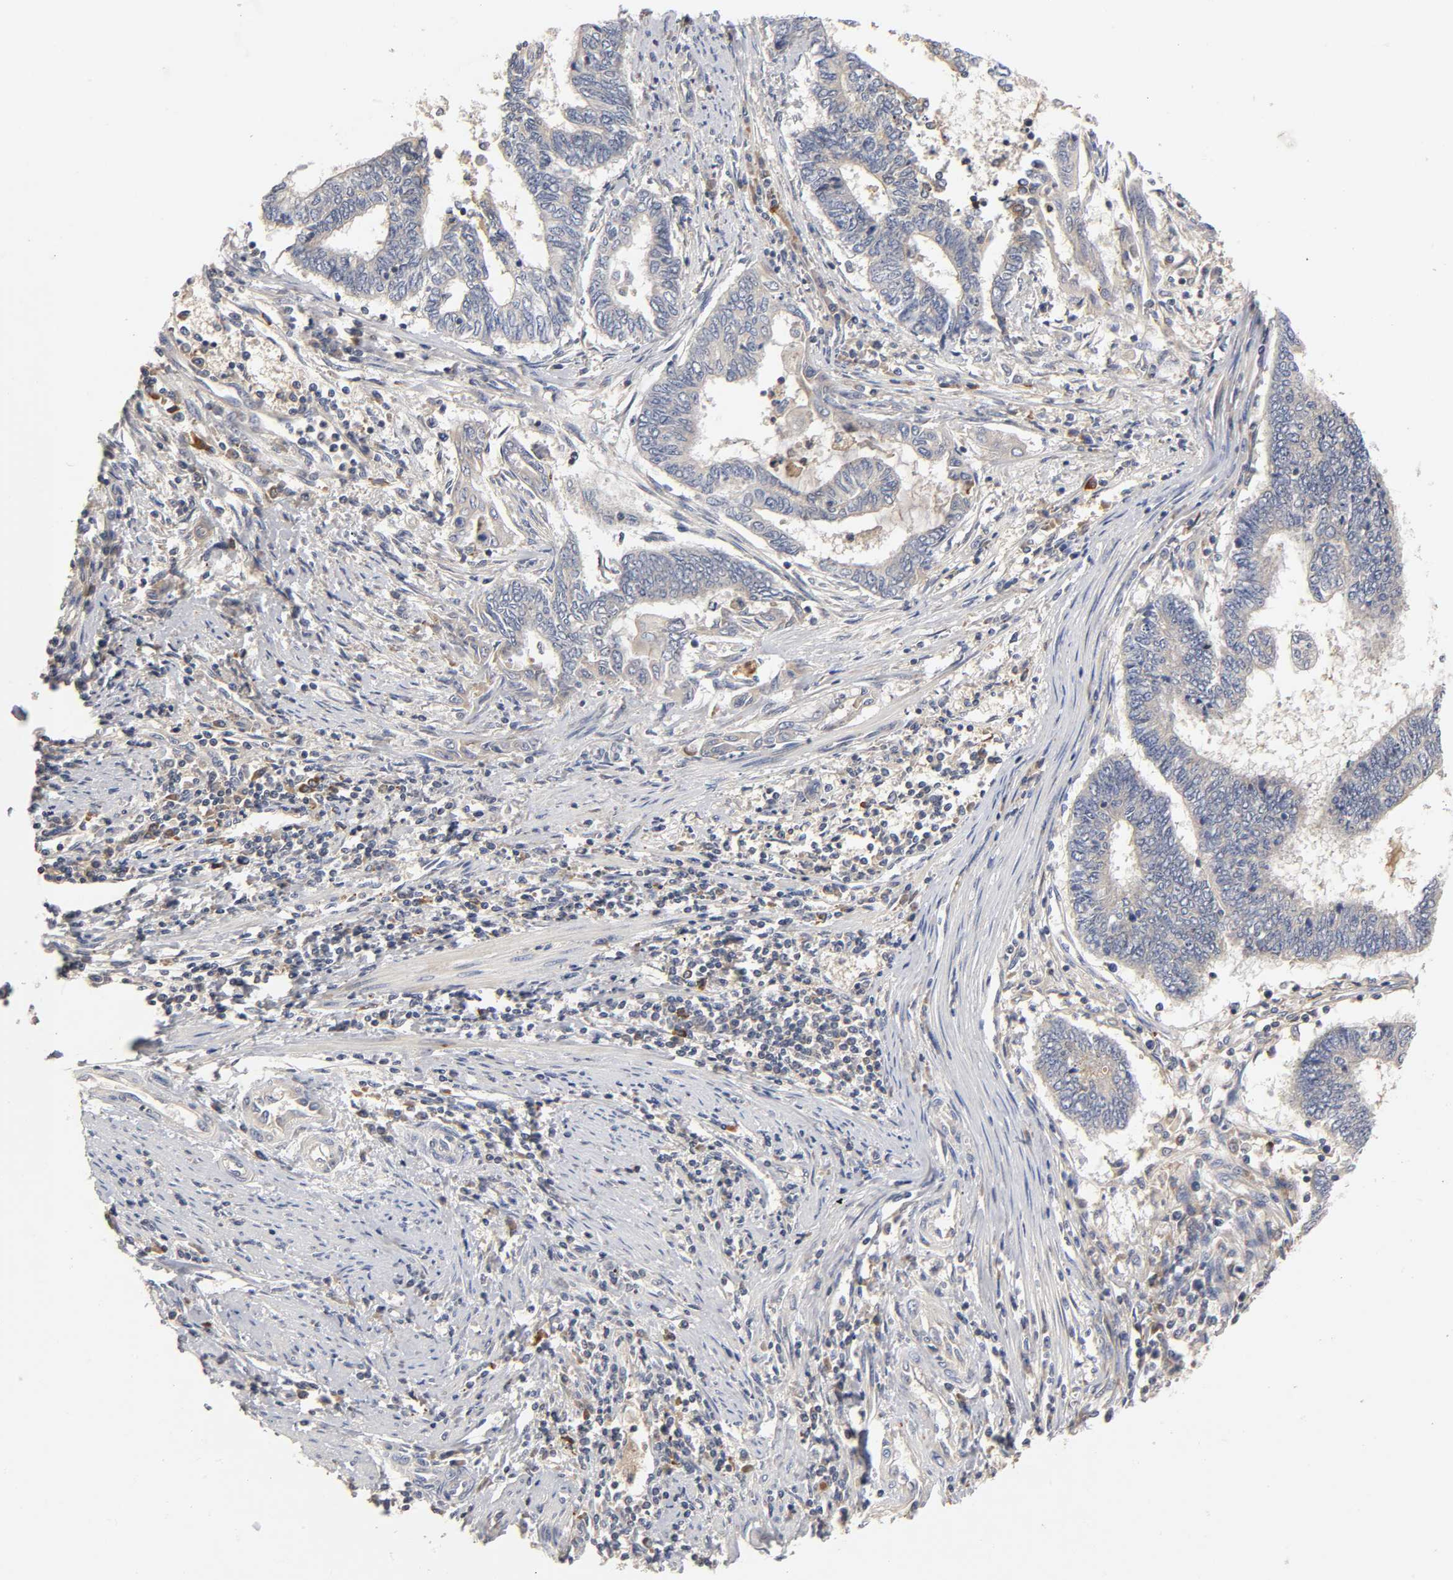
{"staining": {"intensity": "negative", "quantity": "none", "location": "none"}, "tissue": "endometrial cancer", "cell_type": "Tumor cells", "image_type": "cancer", "snomed": [{"axis": "morphology", "description": "Adenocarcinoma, NOS"}, {"axis": "topography", "description": "Uterus"}, {"axis": "topography", "description": "Endometrium"}], "caption": "High power microscopy histopathology image of an immunohistochemistry (IHC) photomicrograph of adenocarcinoma (endometrial), revealing no significant positivity in tumor cells.", "gene": "RHOA", "patient": {"sex": "female", "age": 70}}